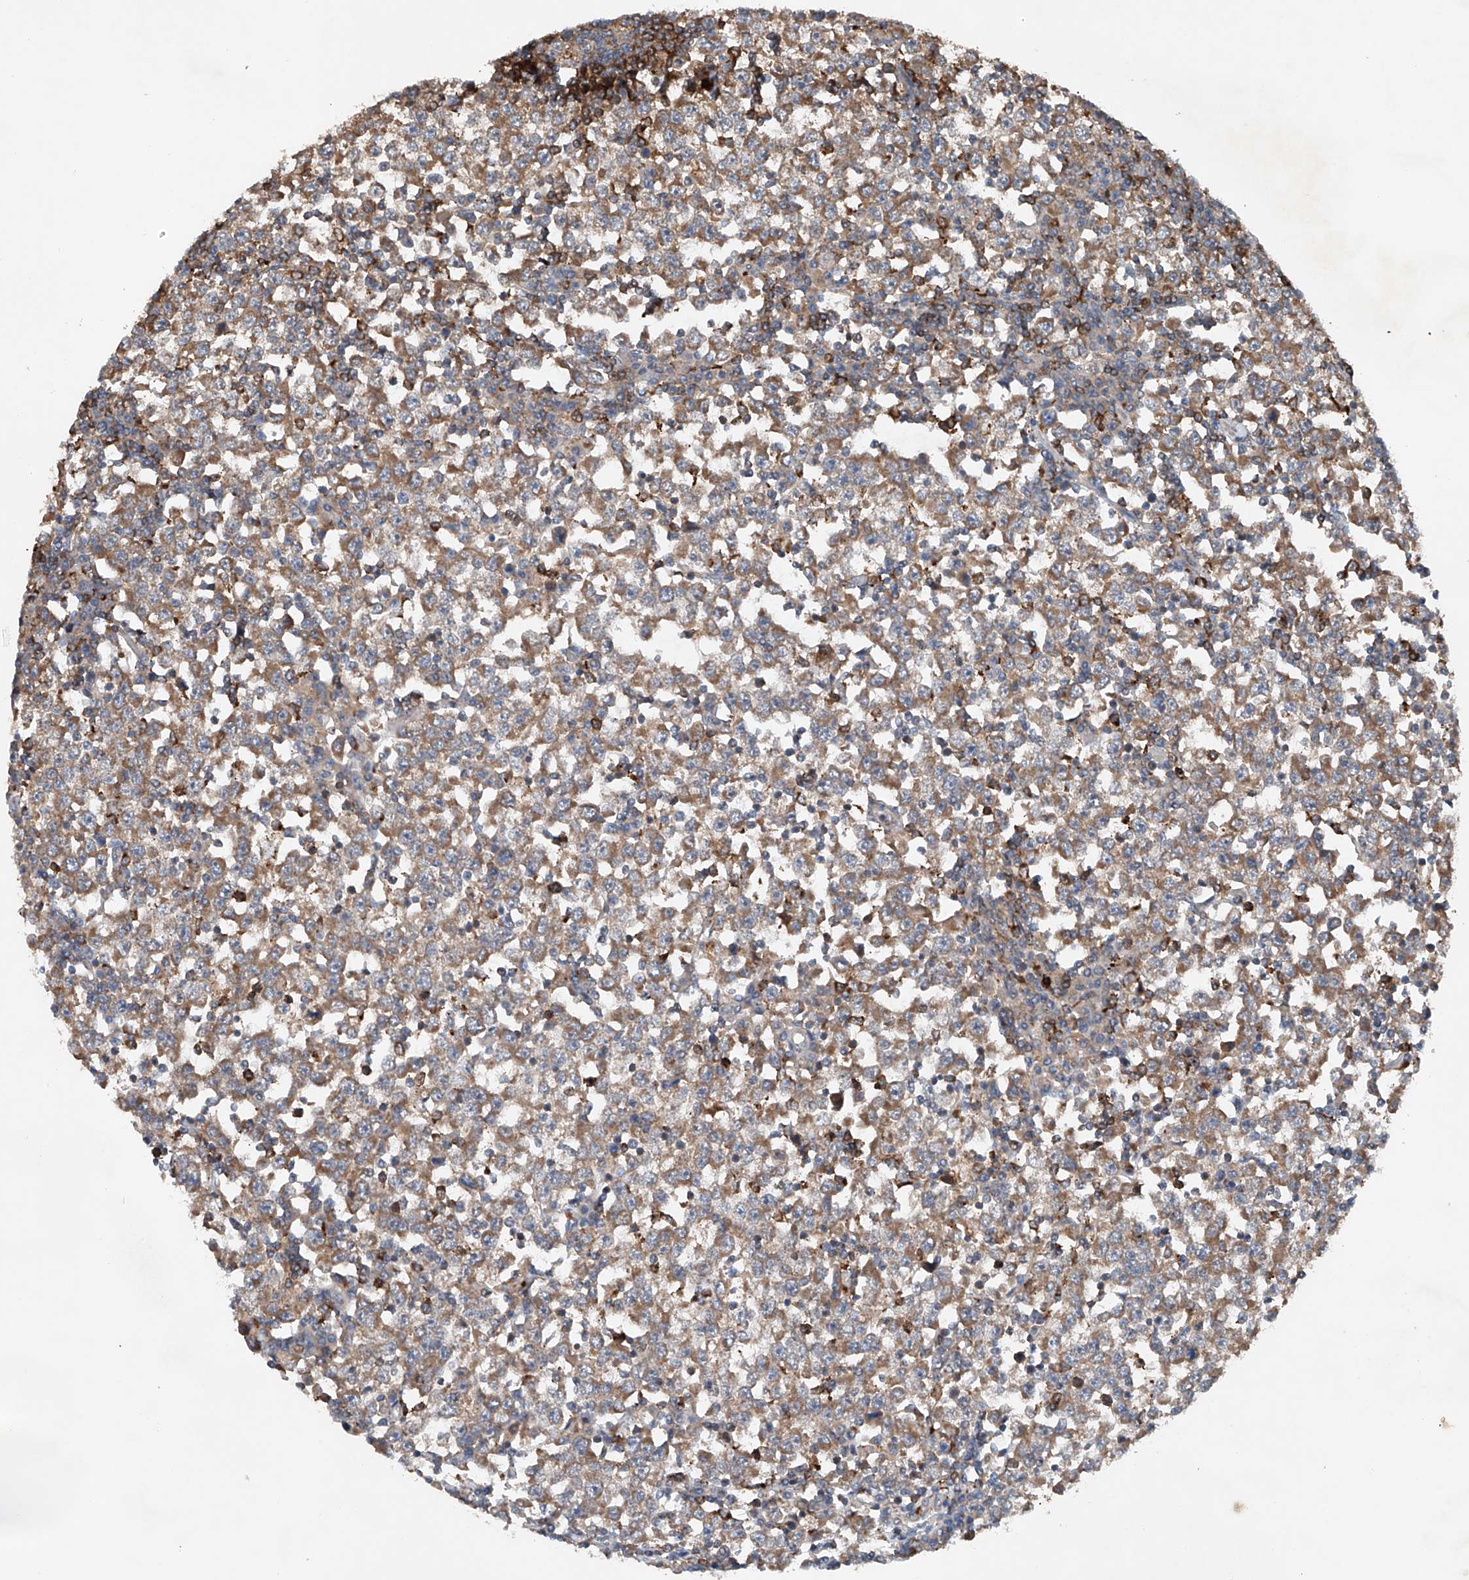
{"staining": {"intensity": "moderate", "quantity": ">75%", "location": "cytoplasmic/membranous"}, "tissue": "testis cancer", "cell_type": "Tumor cells", "image_type": "cancer", "snomed": [{"axis": "morphology", "description": "Seminoma, NOS"}, {"axis": "topography", "description": "Testis"}], "caption": "Seminoma (testis) stained with a brown dye demonstrates moderate cytoplasmic/membranous positive staining in approximately >75% of tumor cells.", "gene": "CEP85L", "patient": {"sex": "male", "age": 65}}